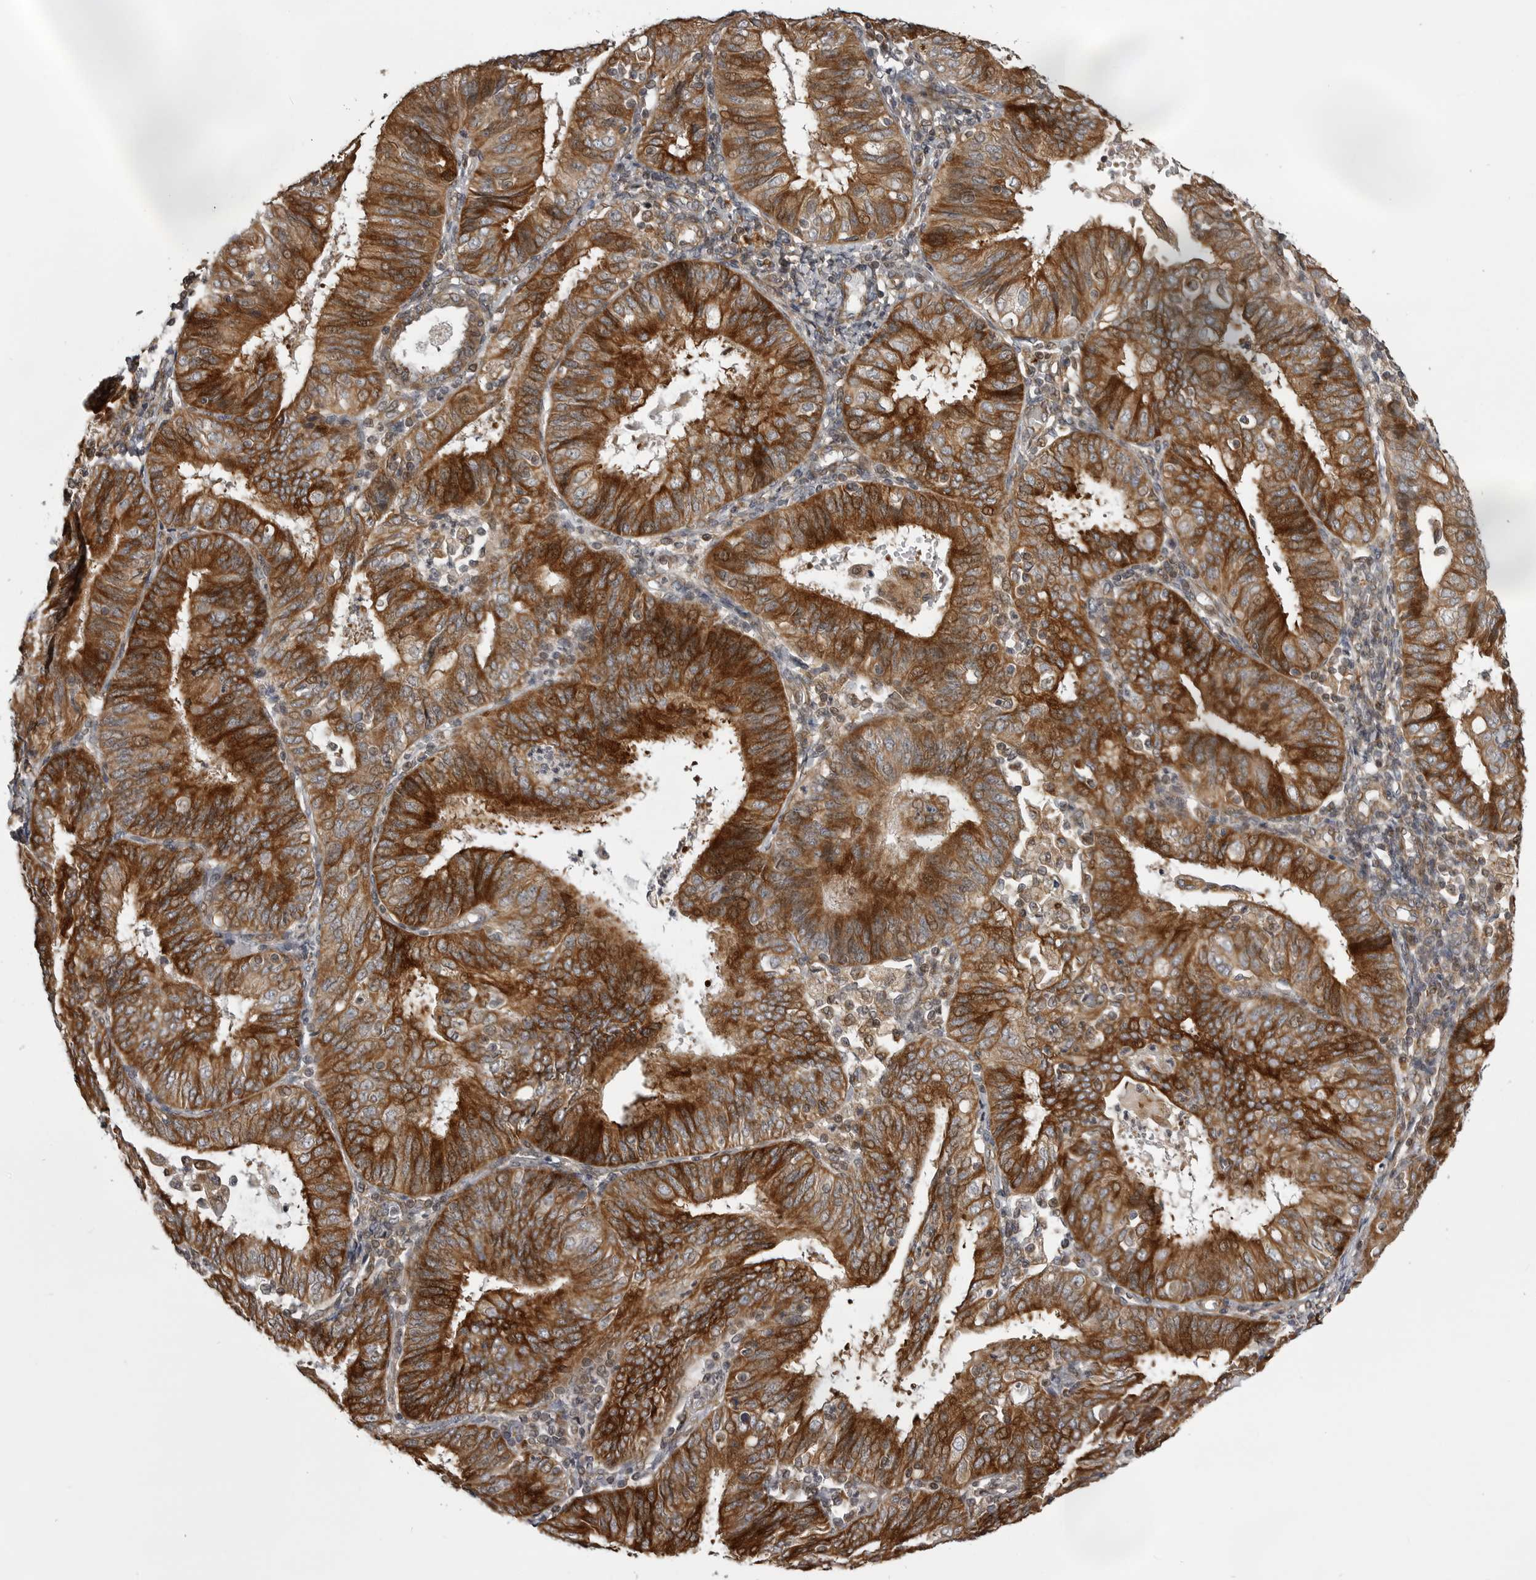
{"staining": {"intensity": "strong", "quantity": ">75%", "location": "cytoplasmic/membranous"}, "tissue": "endometrial cancer", "cell_type": "Tumor cells", "image_type": "cancer", "snomed": [{"axis": "morphology", "description": "Adenocarcinoma, NOS"}, {"axis": "topography", "description": "Endometrium"}], "caption": "High-power microscopy captured an IHC micrograph of endometrial cancer, revealing strong cytoplasmic/membranous positivity in about >75% of tumor cells.", "gene": "ZNRF1", "patient": {"sex": "female", "age": 58}}